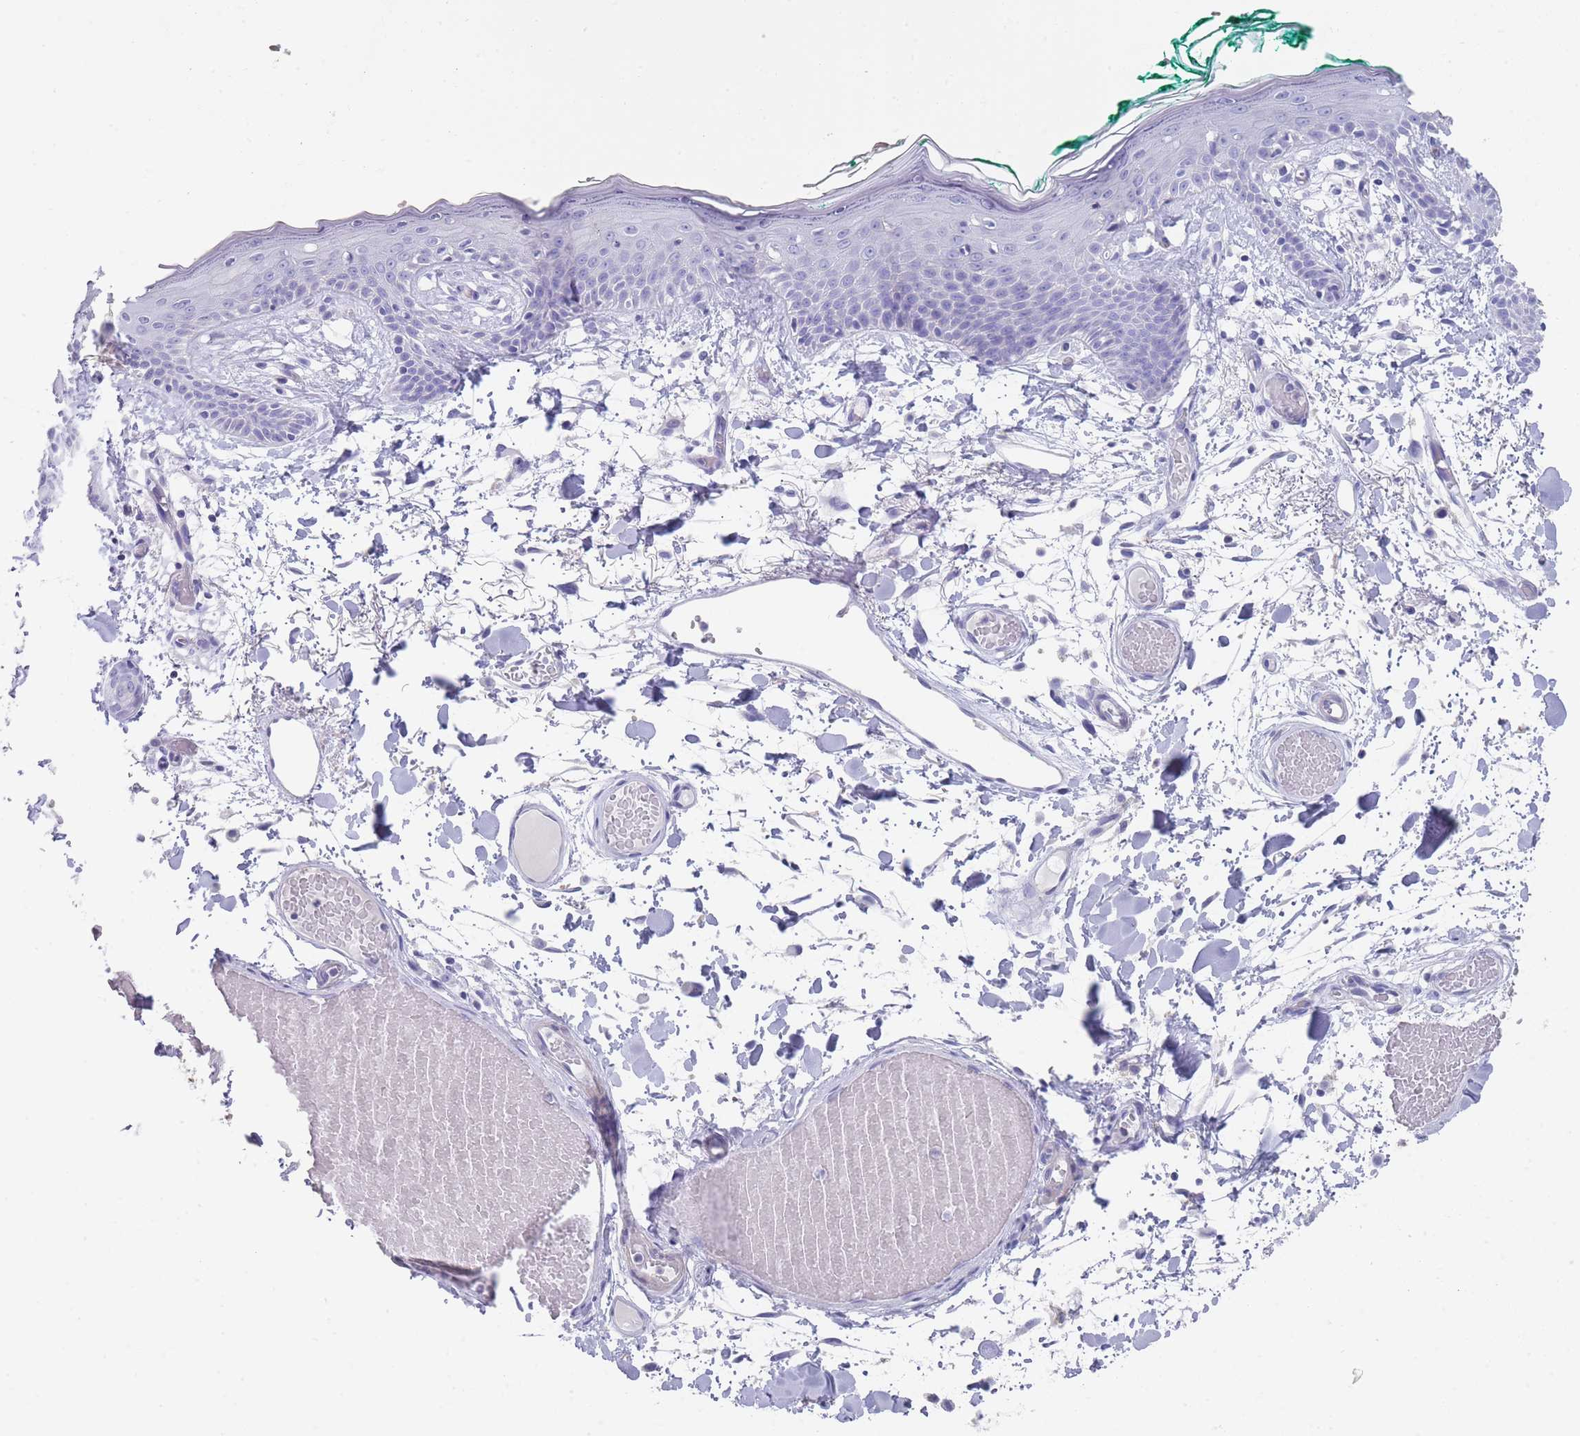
{"staining": {"intensity": "negative", "quantity": "none", "location": "none"}, "tissue": "skin", "cell_type": "Fibroblasts", "image_type": "normal", "snomed": [{"axis": "morphology", "description": "Normal tissue, NOS"}, {"axis": "topography", "description": "Skin"}], "caption": "IHC of normal skin reveals no staining in fibroblasts.", "gene": "SCCPDH", "patient": {"sex": "male", "age": 79}}